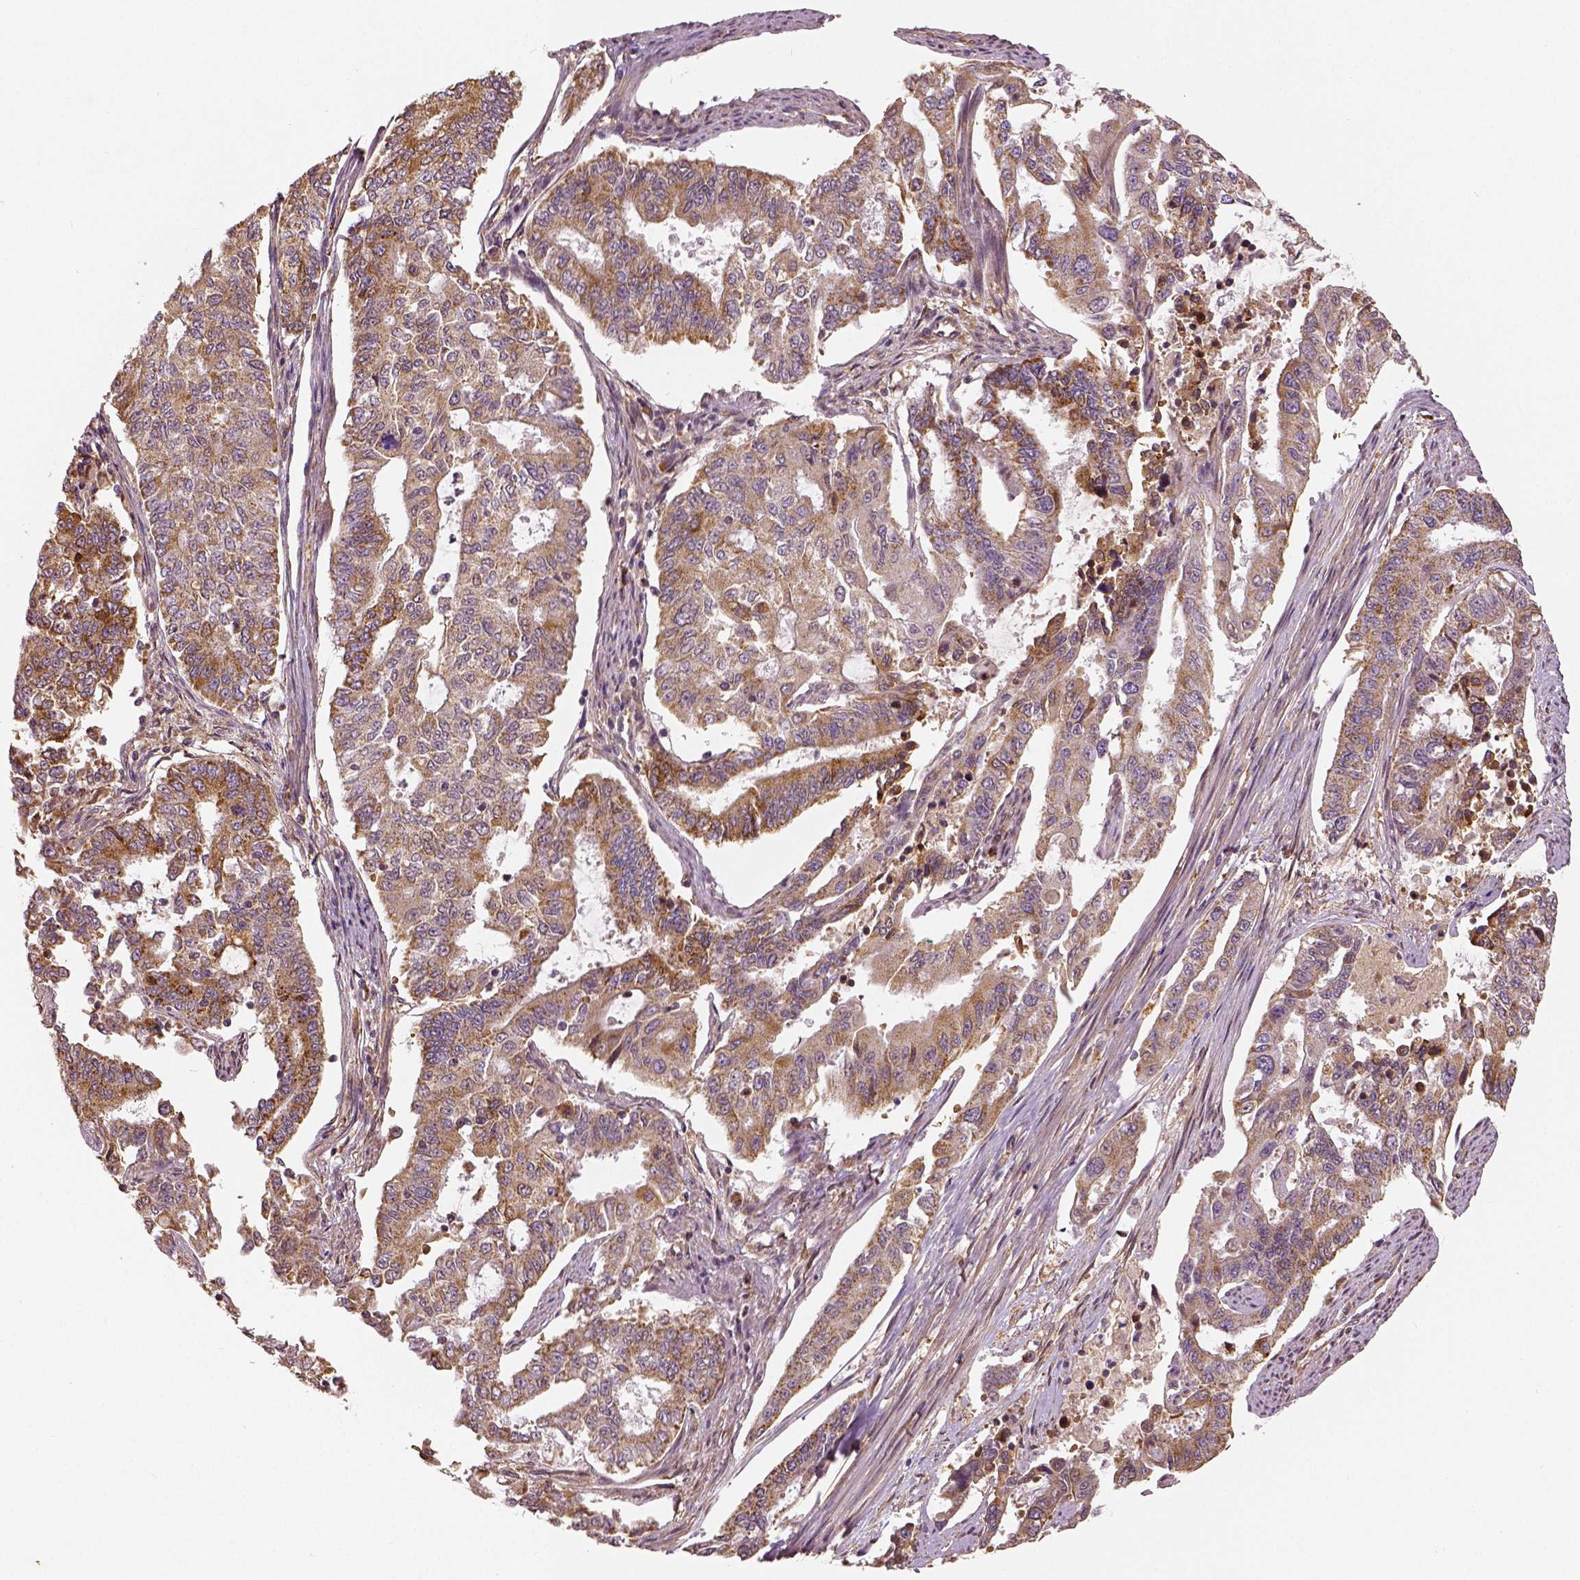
{"staining": {"intensity": "moderate", "quantity": ">75%", "location": "cytoplasmic/membranous"}, "tissue": "endometrial cancer", "cell_type": "Tumor cells", "image_type": "cancer", "snomed": [{"axis": "morphology", "description": "Adenocarcinoma, NOS"}, {"axis": "topography", "description": "Uterus"}], "caption": "This histopathology image demonstrates endometrial adenocarcinoma stained with immunohistochemistry (IHC) to label a protein in brown. The cytoplasmic/membranous of tumor cells show moderate positivity for the protein. Nuclei are counter-stained blue.", "gene": "PGAM5", "patient": {"sex": "female", "age": 59}}